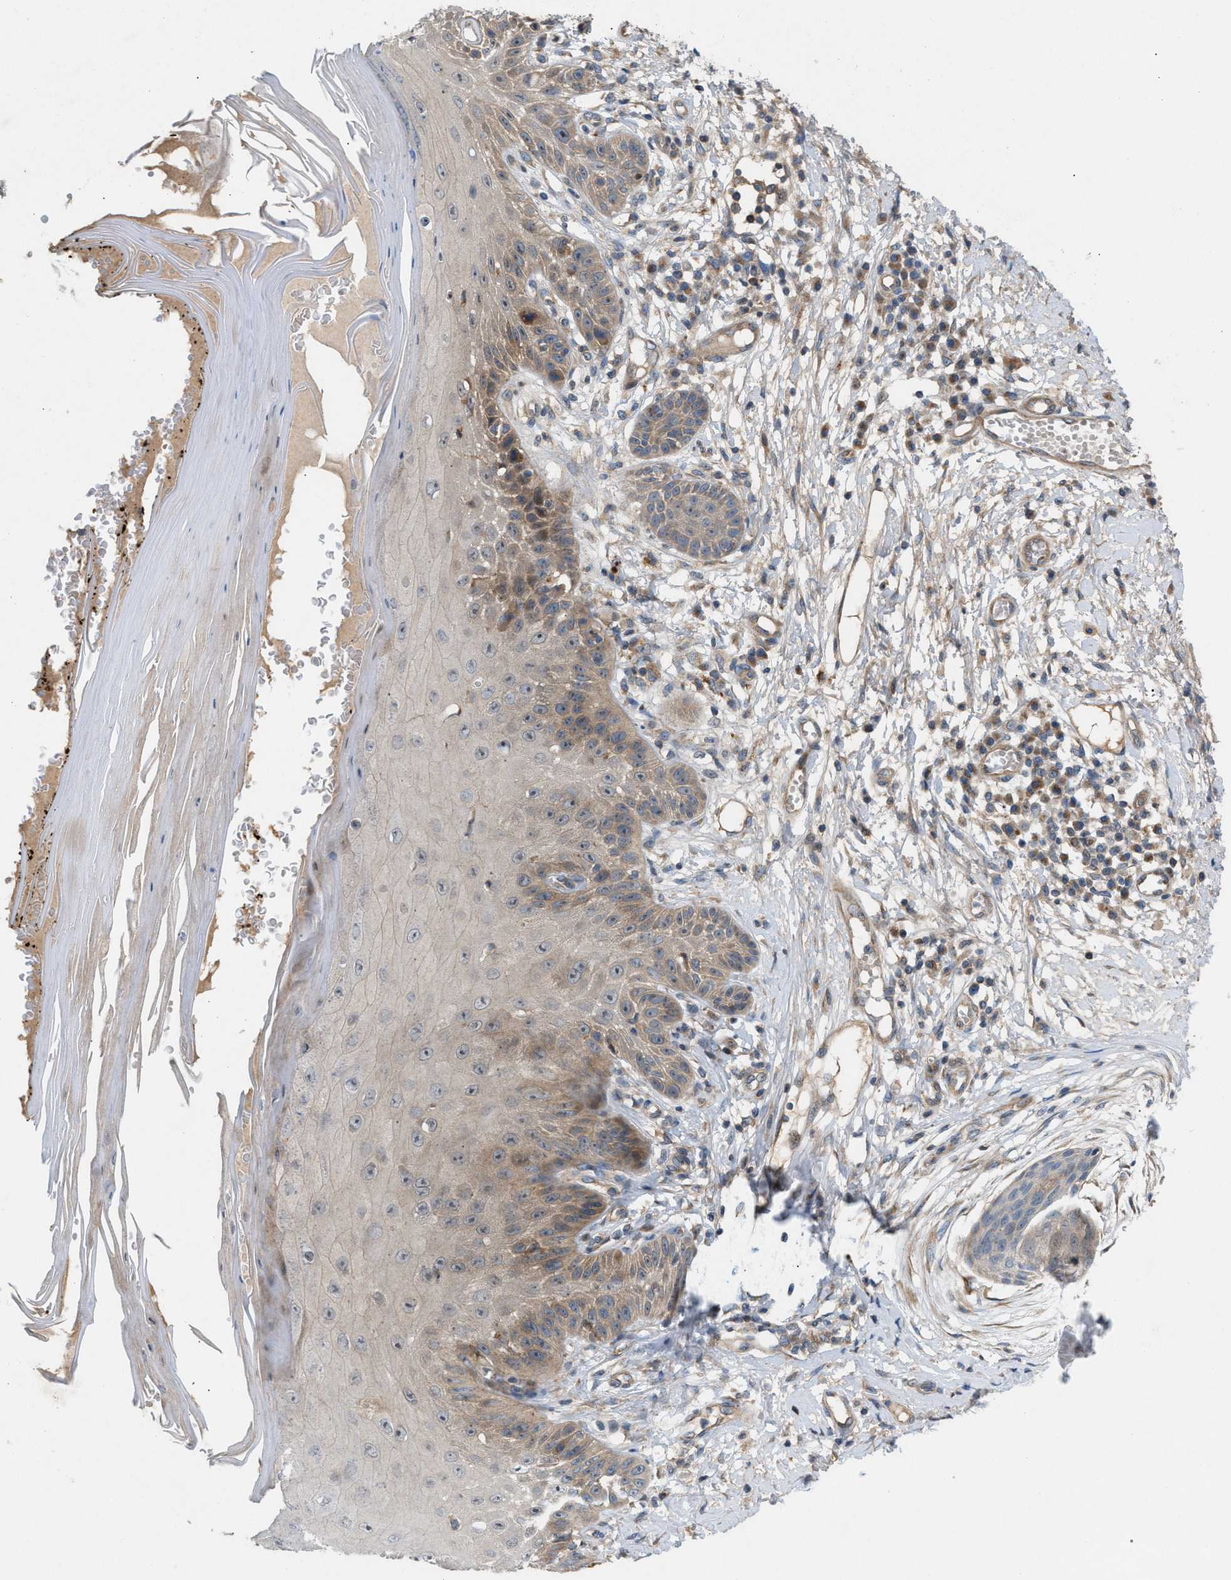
{"staining": {"intensity": "negative", "quantity": "none", "location": "none"}, "tissue": "skin", "cell_type": "Fibroblasts", "image_type": "normal", "snomed": [{"axis": "morphology", "description": "Normal tissue, NOS"}, {"axis": "topography", "description": "Skin"}, {"axis": "topography", "description": "Peripheral nerve tissue"}], "caption": "Histopathology image shows no protein positivity in fibroblasts of unremarkable skin. The staining was performed using DAB to visualize the protein expression in brown, while the nuclei were stained in blue with hematoxylin (Magnification: 20x).", "gene": "CYB5D1", "patient": {"sex": "male", "age": 24}}